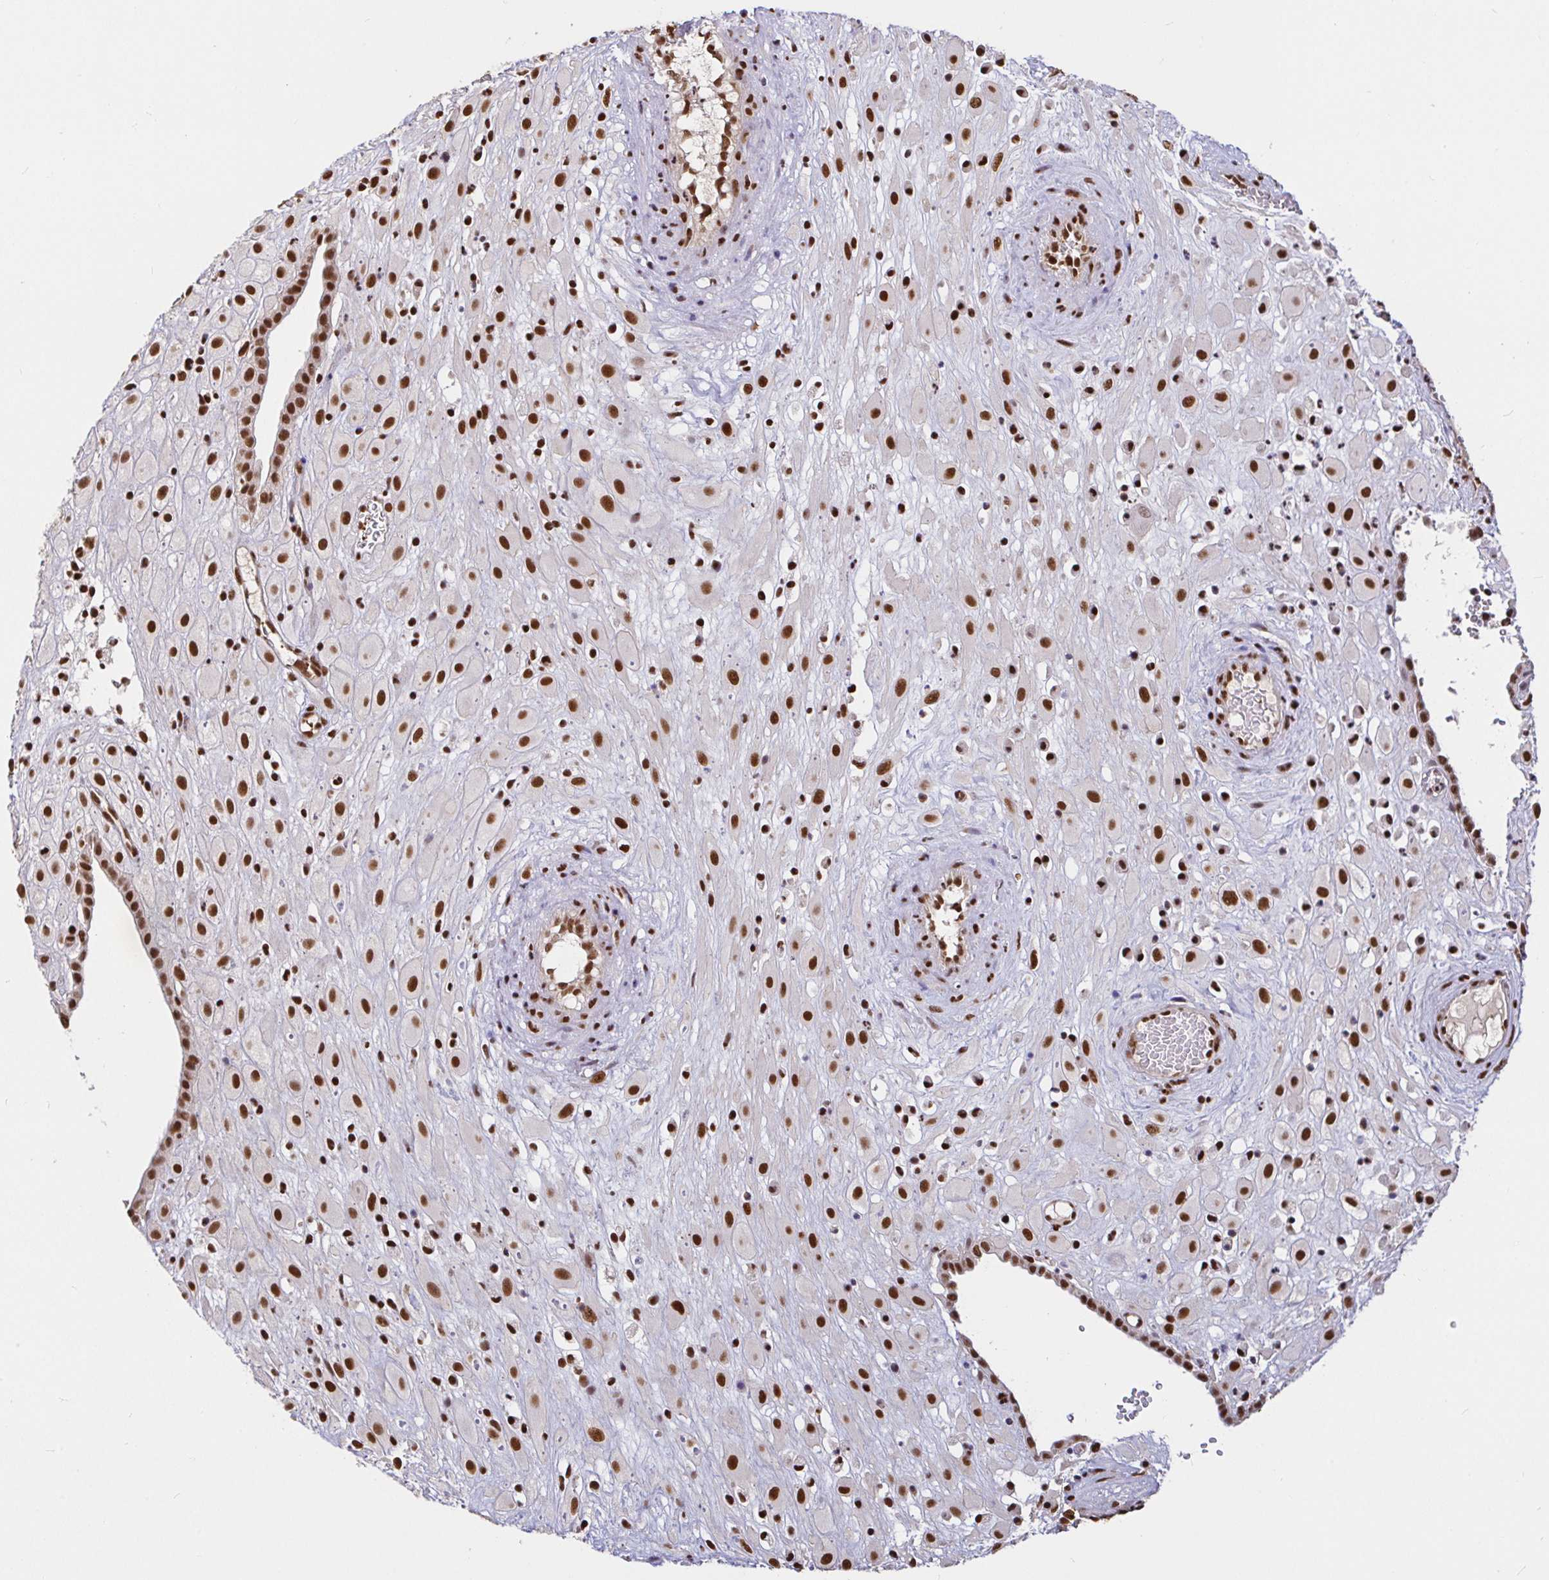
{"staining": {"intensity": "strong", "quantity": ">75%", "location": "nuclear"}, "tissue": "placenta", "cell_type": "Decidual cells", "image_type": "normal", "snomed": [{"axis": "morphology", "description": "Normal tissue, NOS"}, {"axis": "topography", "description": "Placenta"}], "caption": "Placenta stained with IHC exhibits strong nuclear expression in about >75% of decidual cells.", "gene": "SP3", "patient": {"sex": "female", "age": 24}}